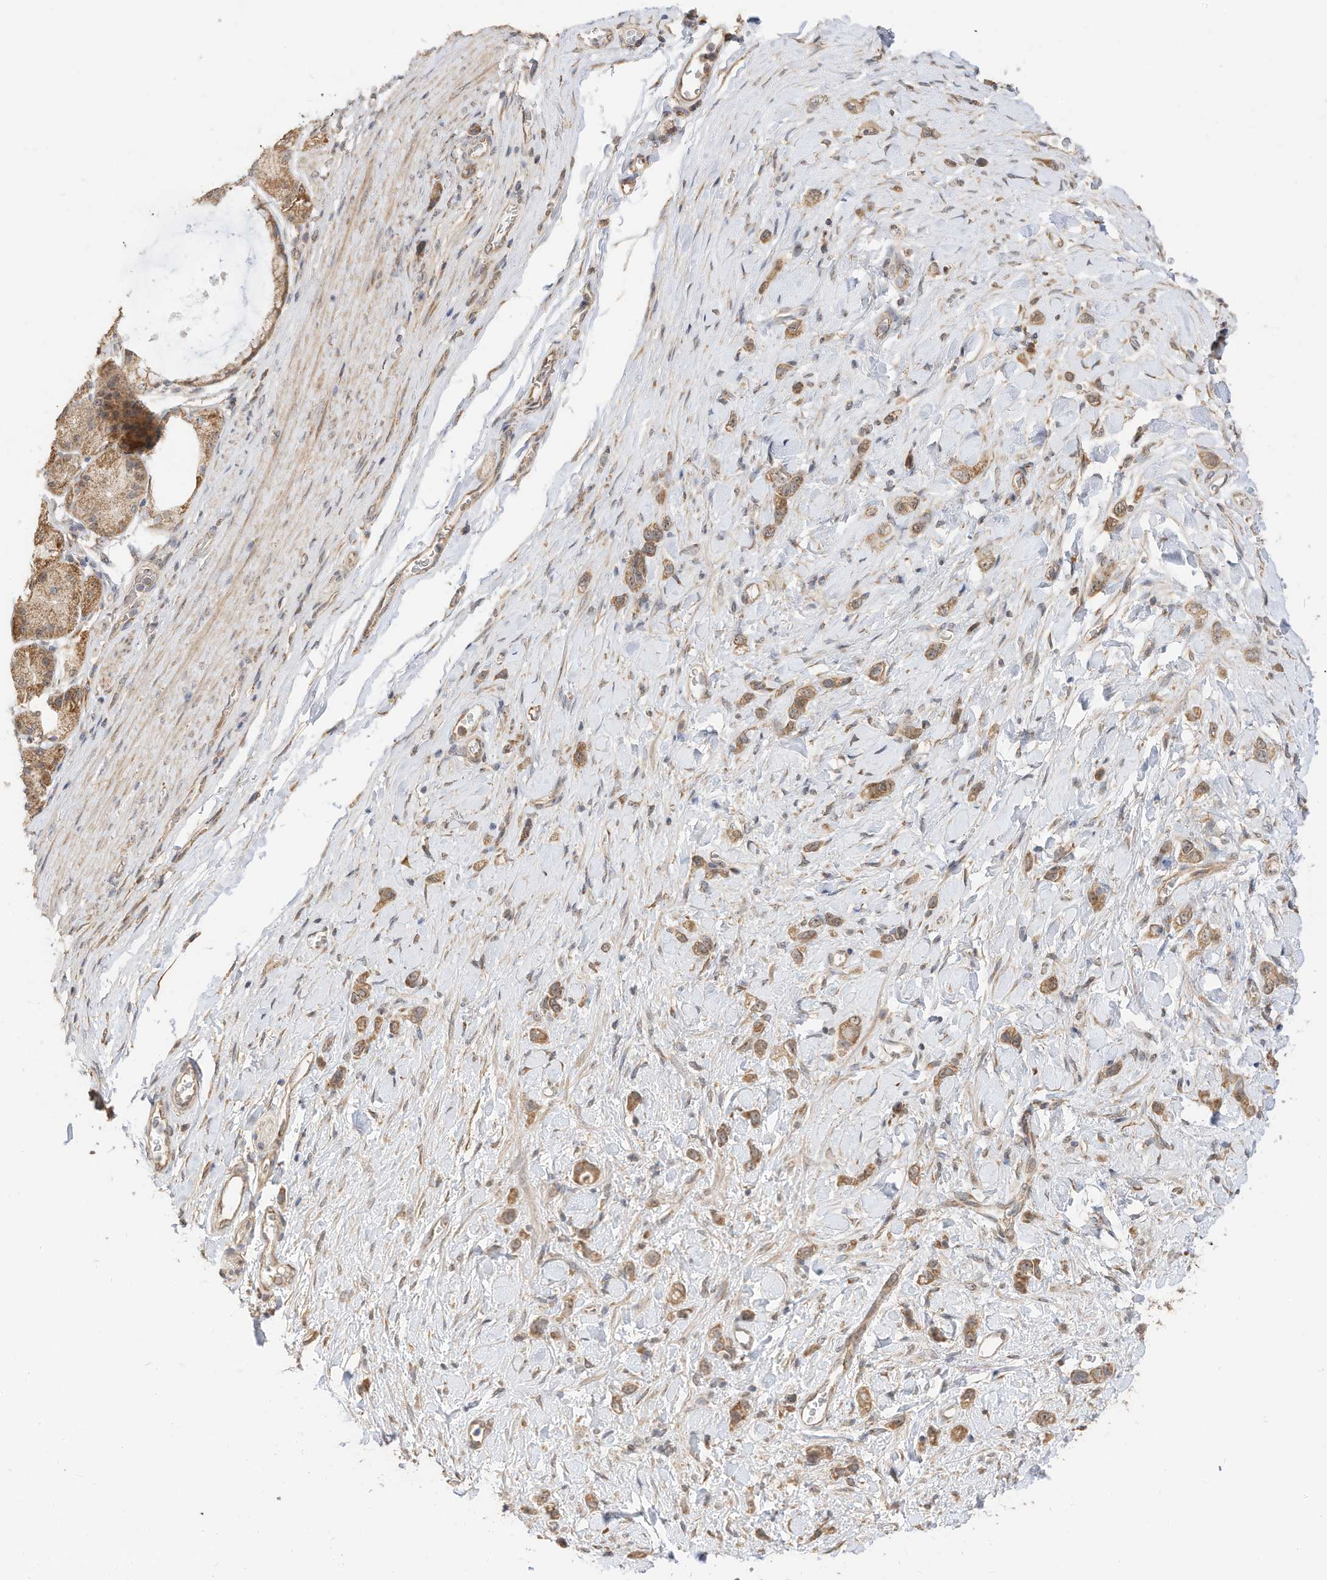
{"staining": {"intensity": "moderate", "quantity": ">75%", "location": "cytoplasmic/membranous"}, "tissue": "stomach cancer", "cell_type": "Tumor cells", "image_type": "cancer", "snomed": [{"axis": "morphology", "description": "Adenocarcinoma, NOS"}, {"axis": "topography", "description": "Stomach"}], "caption": "Immunohistochemical staining of stomach adenocarcinoma reveals medium levels of moderate cytoplasmic/membranous positivity in about >75% of tumor cells.", "gene": "CAGE1", "patient": {"sex": "female", "age": 65}}